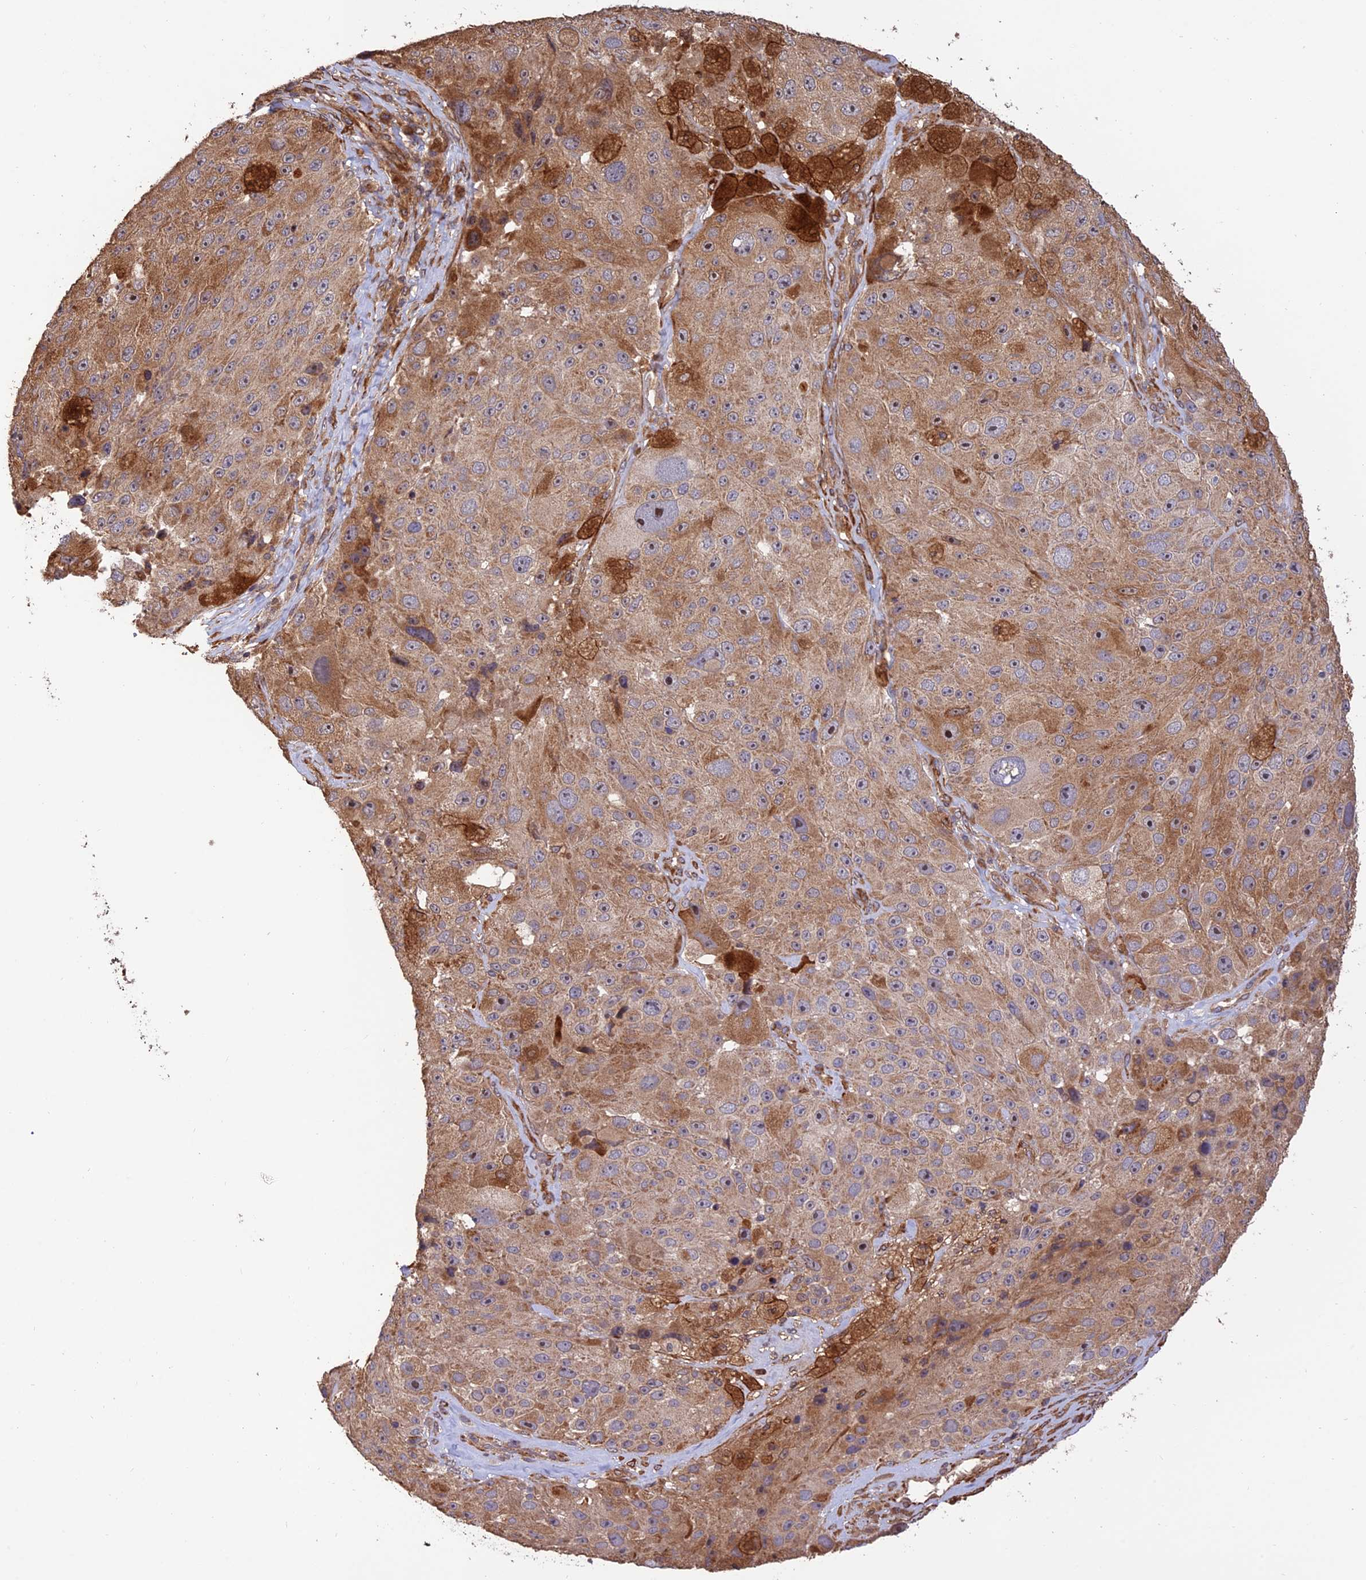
{"staining": {"intensity": "moderate", "quantity": ">75%", "location": "cytoplasmic/membranous"}, "tissue": "melanoma", "cell_type": "Tumor cells", "image_type": "cancer", "snomed": [{"axis": "morphology", "description": "Malignant melanoma, Metastatic site"}, {"axis": "topography", "description": "Lymph node"}], "caption": "This histopathology image reveals immunohistochemistry staining of malignant melanoma (metastatic site), with medium moderate cytoplasmic/membranous staining in about >75% of tumor cells.", "gene": "CREBL2", "patient": {"sex": "male", "age": 62}}